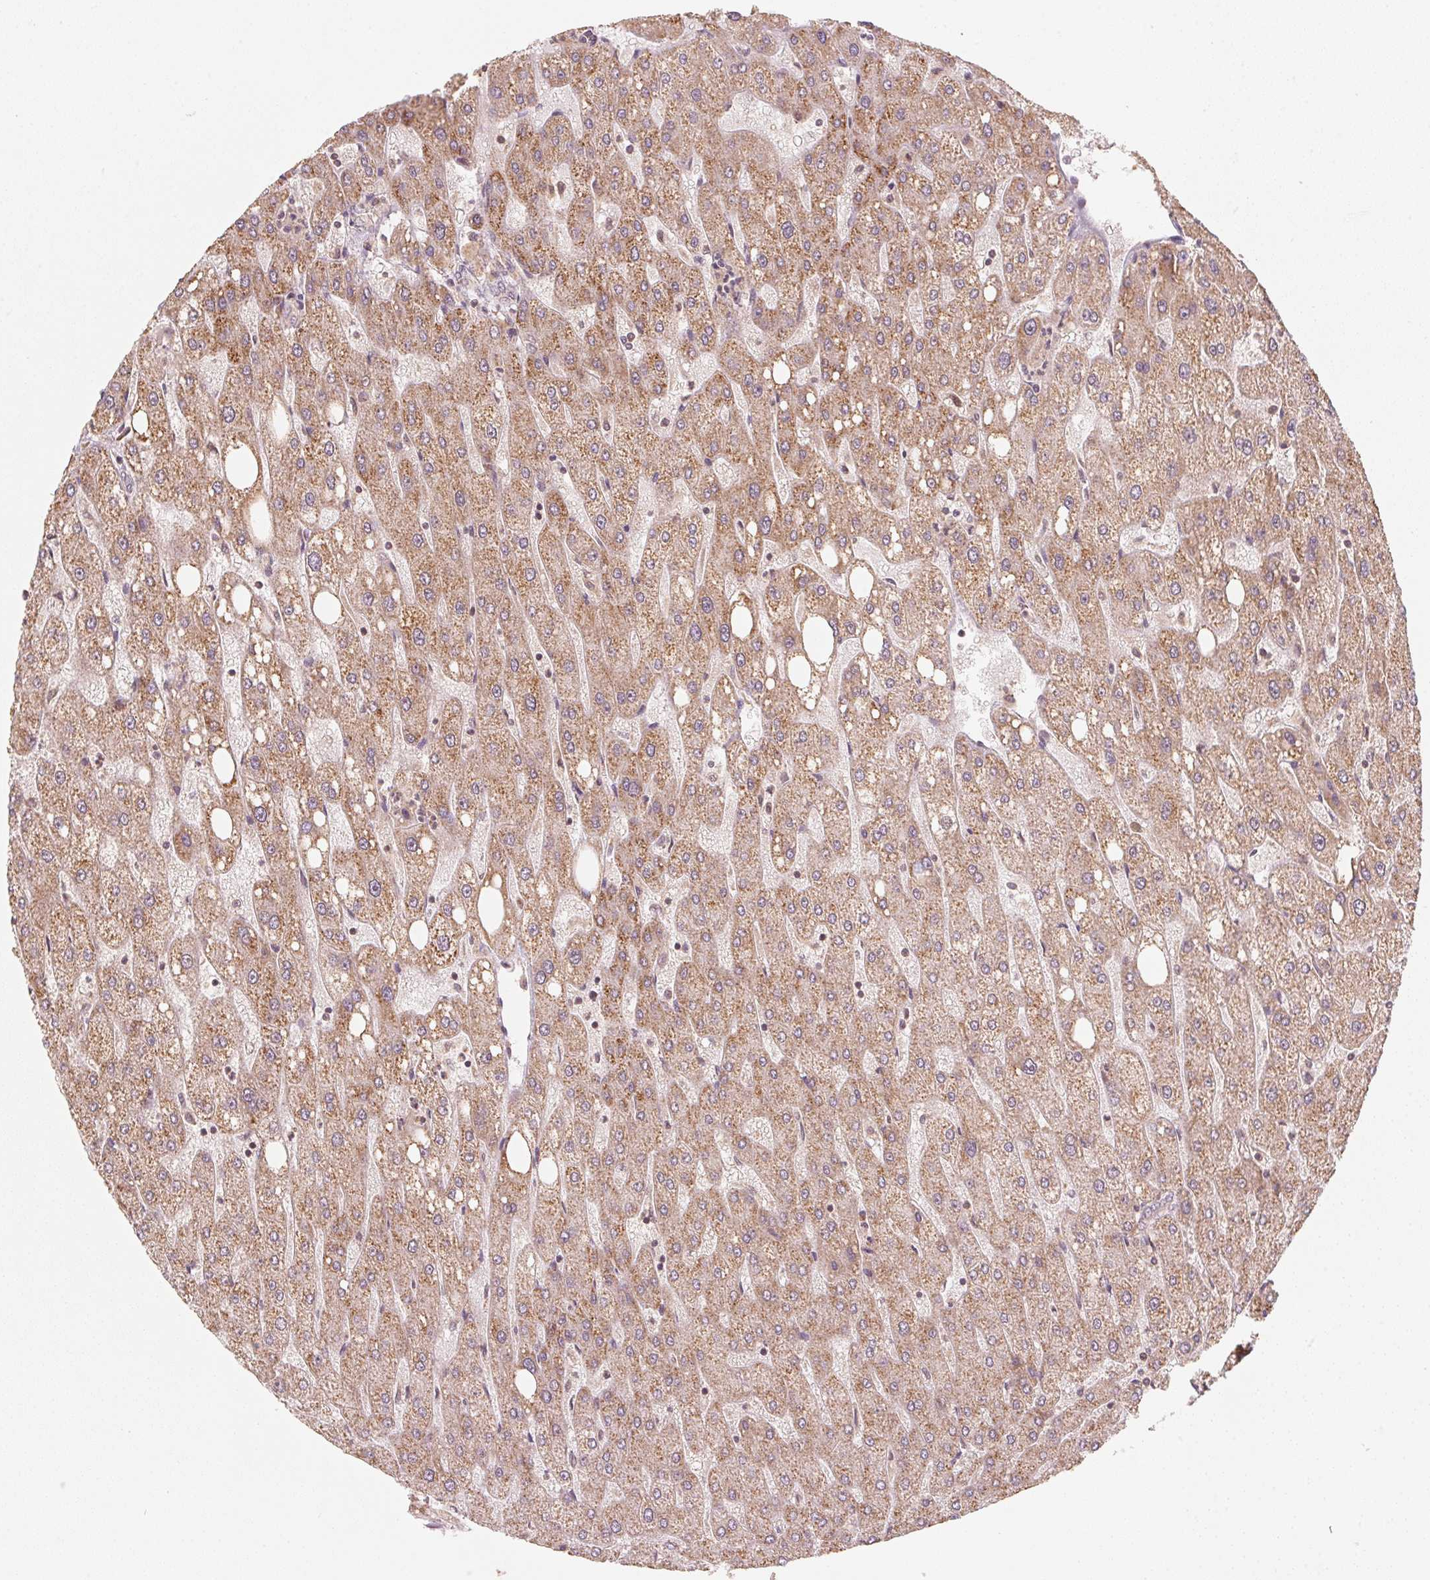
{"staining": {"intensity": "negative", "quantity": "none", "location": "none"}, "tissue": "liver", "cell_type": "Cholangiocytes", "image_type": "normal", "snomed": [{"axis": "morphology", "description": "Normal tissue, NOS"}, {"axis": "topography", "description": "Liver"}], "caption": "The micrograph demonstrates no staining of cholangiocytes in unremarkable liver.", "gene": "C2orf73", "patient": {"sex": "male", "age": 67}}